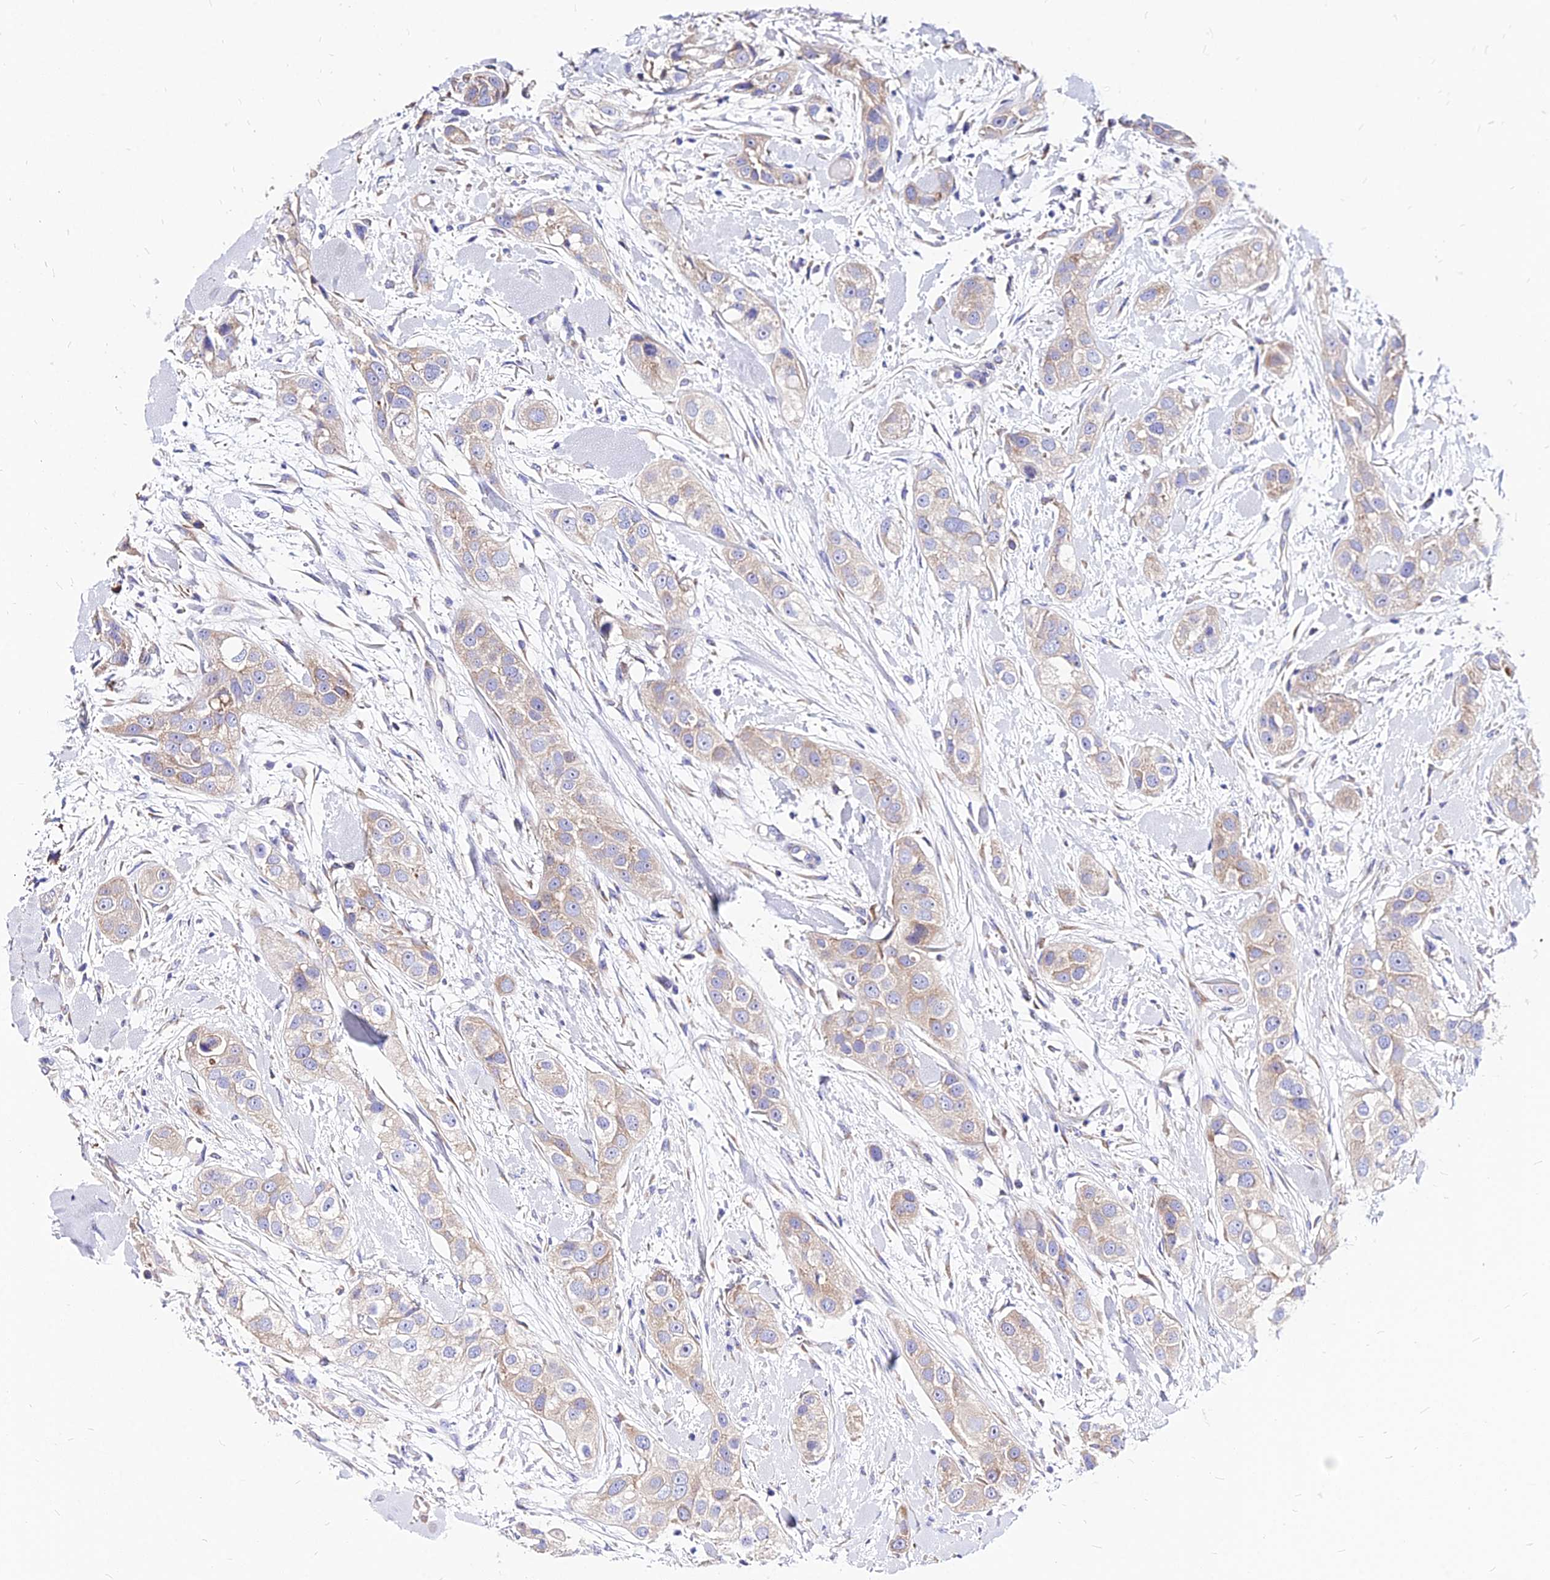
{"staining": {"intensity": "weak", "quantity": ">75%", "location": "cytoplasmic/membranous"}, "tissue": "head and neck cancer", "cell_type": "Tumor cells", "image_type": "cancer", "snomed": [{"axis": "morphology", "description": "Normal tissue, NOS"}, {"axis": "morphology", "description": "Squamous cell carcinoma, NOS"}, {"axis": "topography", "description": "Skeletal muscle"}, {"axis": "topography", "description": "Head-Neck"}], "caption": "There is low levels of weak cytoplasmic/membranous staining in tumor cells of head and neck cancer (squamous cell carcinoma), as demonstrated by immunohistochemical staining (brown color).", "gene": "RPL19", "patient": {"sex": "male", "age": 51}}